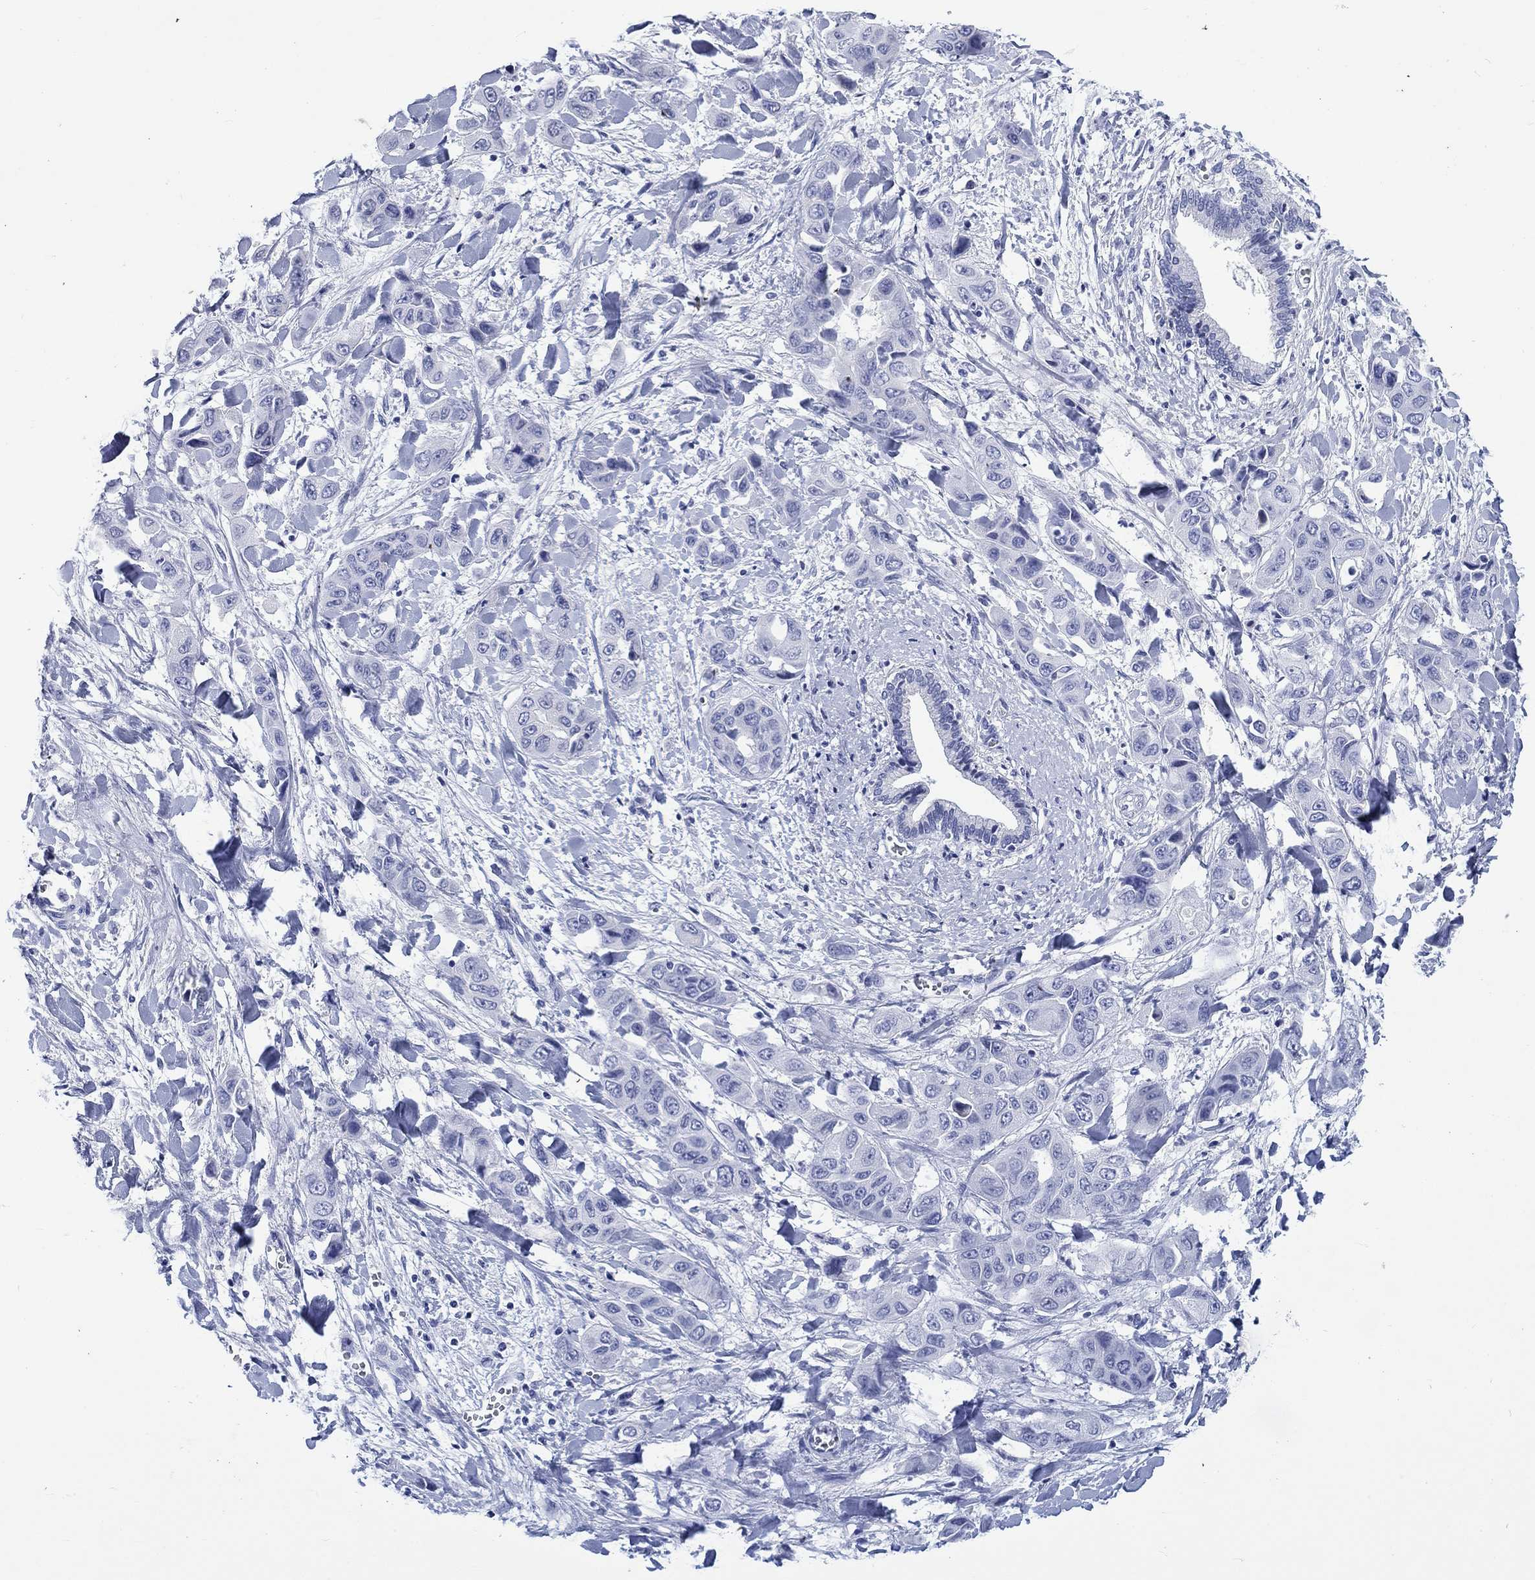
{"staining": {"intensity": "negative", "quantity": "none", "location": "none"}, "tissue": "liver cancer", "cell_type": "Tumor cells", "image_type": "cancer", "snomed": [{"axis": "morphology", "description": "Cholangiocarcinoma"}, {"axis": "topography", "description": "Liver"}], "caption": "This photomicrograph is of cholangiocarcinoma (liver) stained with IHC to label a protein in brown with the nuclei are counter-stained blue. There is no expression in tumor cells.", "gene": "KRT76", "patient": {"sex": "female", "age": 52}}